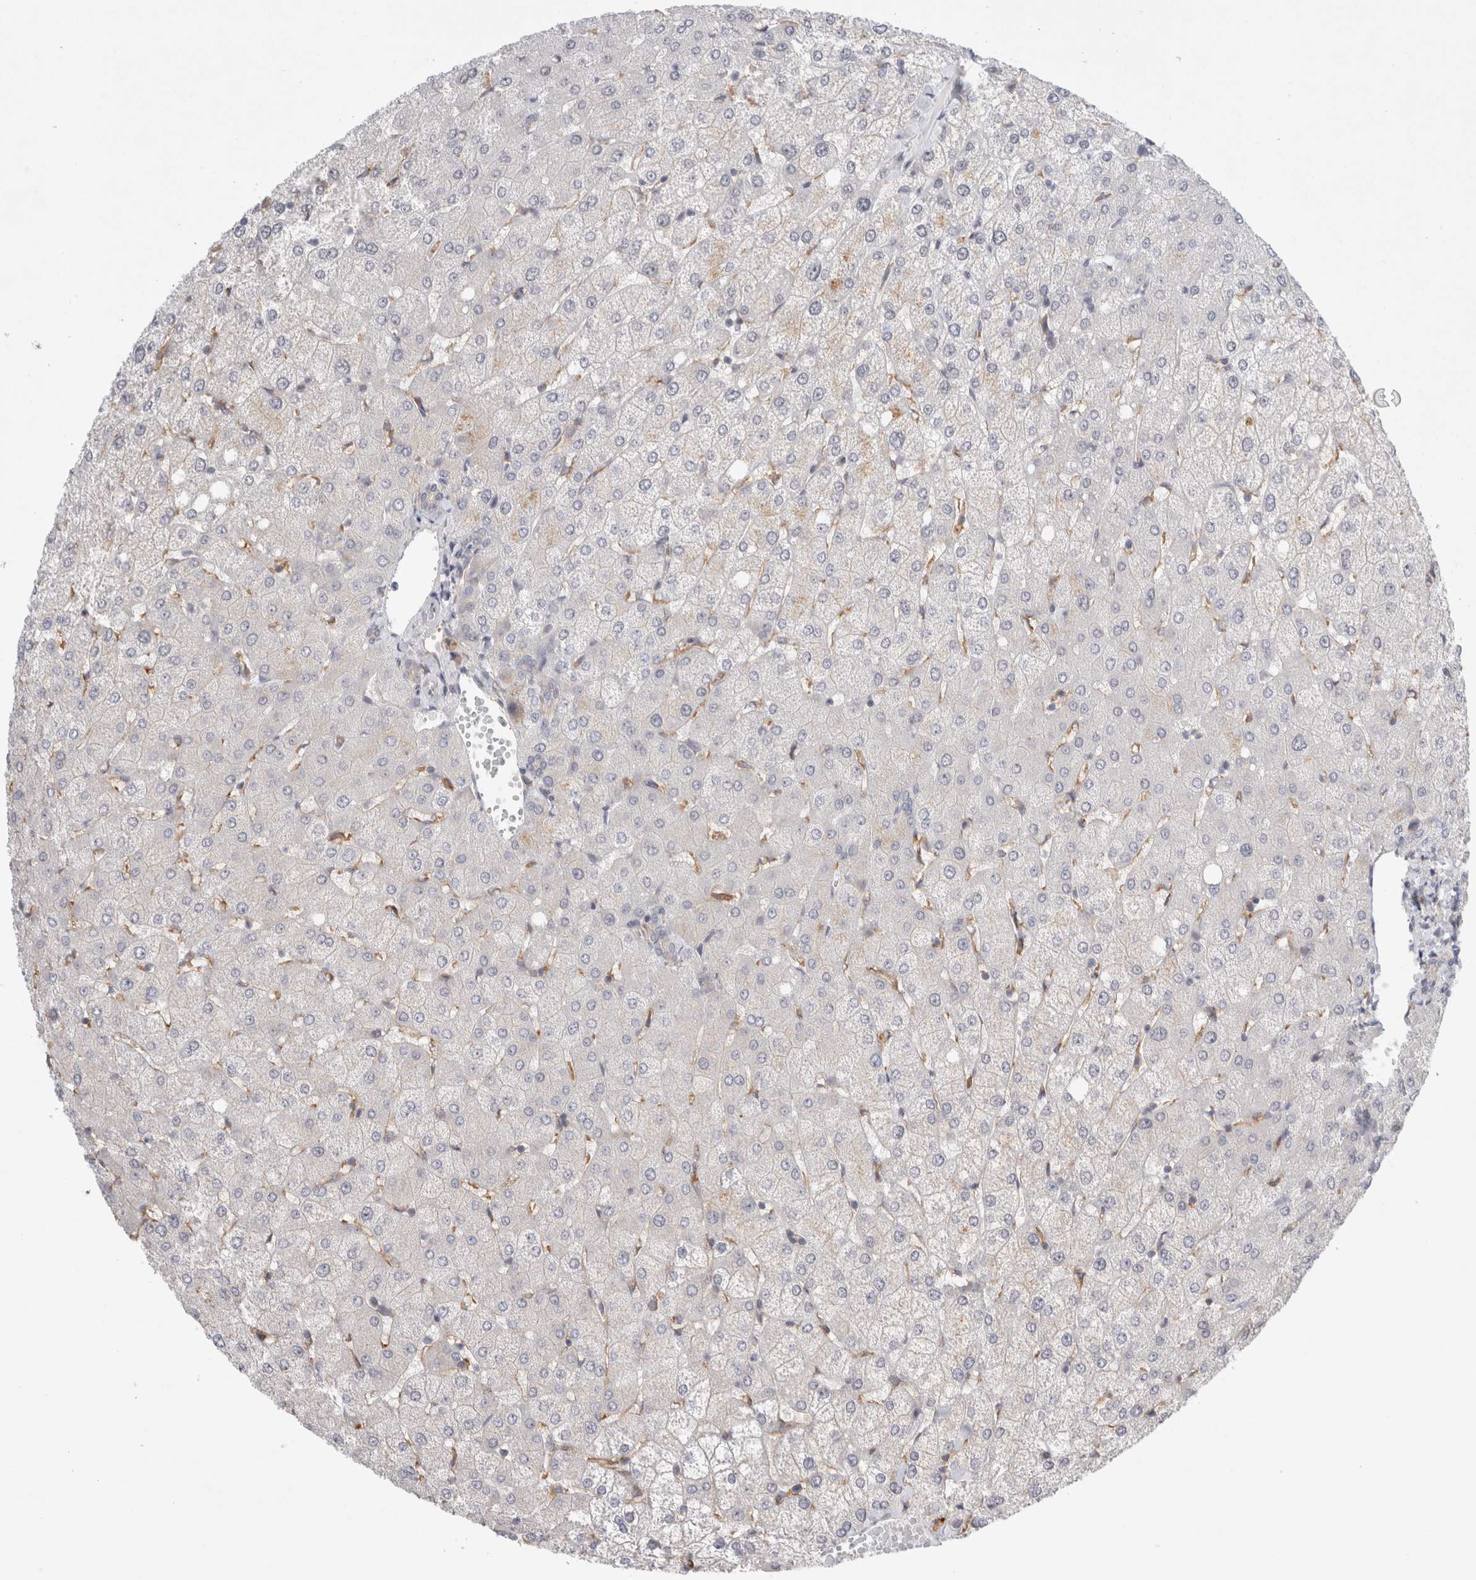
{"staining": {"intensity": "negative", "quantity": "none", "location": "none"}, "tissue": "liver", "cell_type": "Cholangiocytes", "image_type": "normal", "snomed": [{"axis": "morphology", "description": "Normal tissue, NOS"}, {"axis": "topography", "description": "Liver"}], "caption": "Immunohistochemistry of unremarkable human liver shows no expression in cholangiocytes.", "gene": "CDCA7L", "patient": {"sex": "female", "age": 54}}